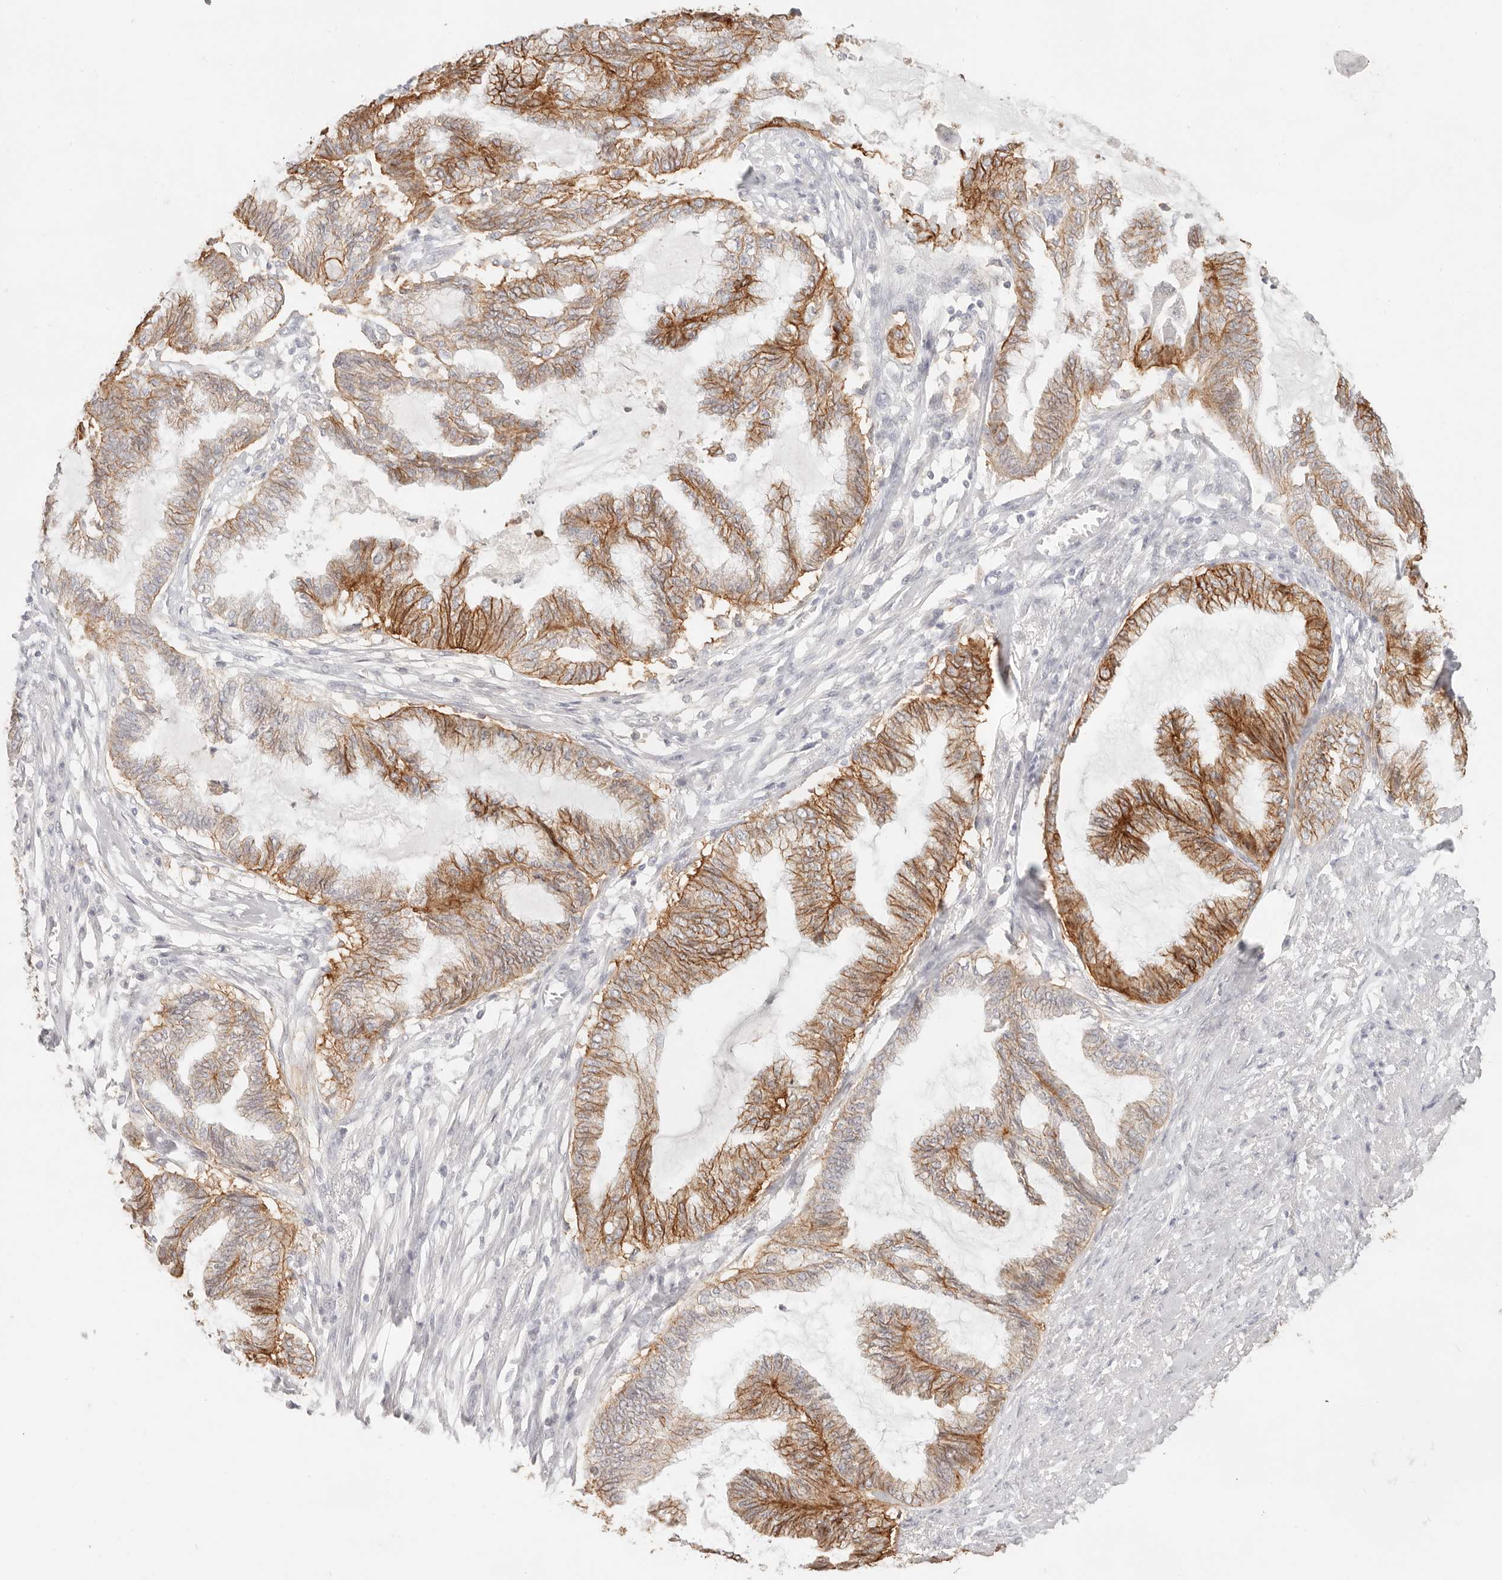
{"staining": {"intensity": "moderate", "quantity": ">75%", "location": "cytoplasmic/membranous"}, "tissue": "endometrial cancer", "cell_type": "Tumor cells", "image_type": "cancer", "snomed": [{"axis": "morphology", "description": "Adenocarcinoma, NOS"}, {"axis": "topography", "description": "Endometrium"}], "caption": "Endometrial cancer tissue demonstrates moderate cytoplasmic/membranous positivity in about >75% of tumor cells", "gene": "EPCAM", "patient": {"sex": "female", "age": 86}}